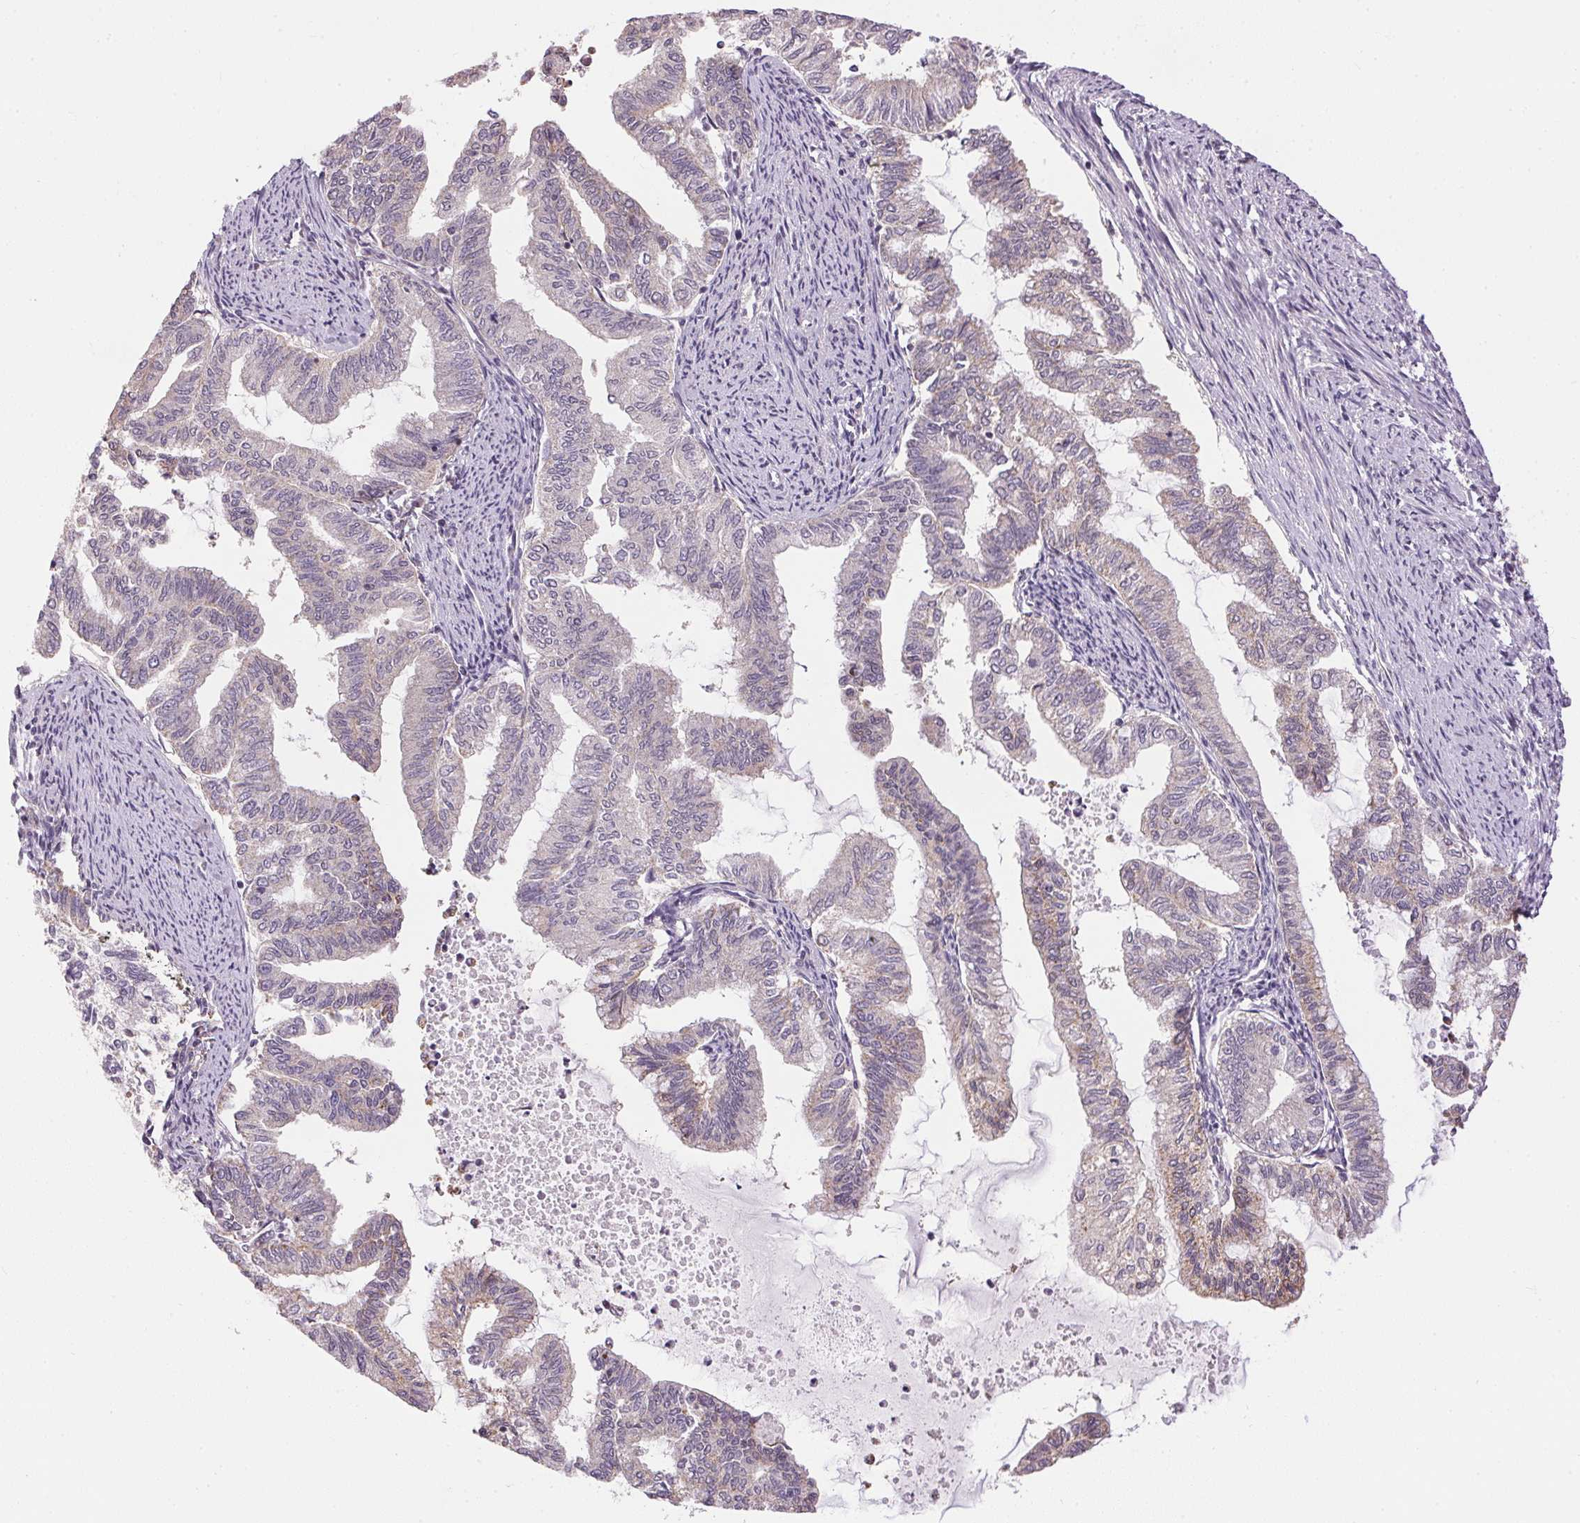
{"staining": {"intensity": "negative", "quantity": "none", "location": "none"}, "tissue": "endometrial cancer", "cell_type": "Tumor cells", "image_type": "cancer", "snomed": [{"axis": "morphology", "description": "Adenocarcinoma, NOS"}, {"axis": "topography", "description": "Endometrium"}], "caption": "High power microscopy image of an IHC image of endometrial cancer (adenocarcinoma), revealing no significant expression in tumor cells.", "gene": "SC5D", "patient": {"sex": "female", "age": 79}}